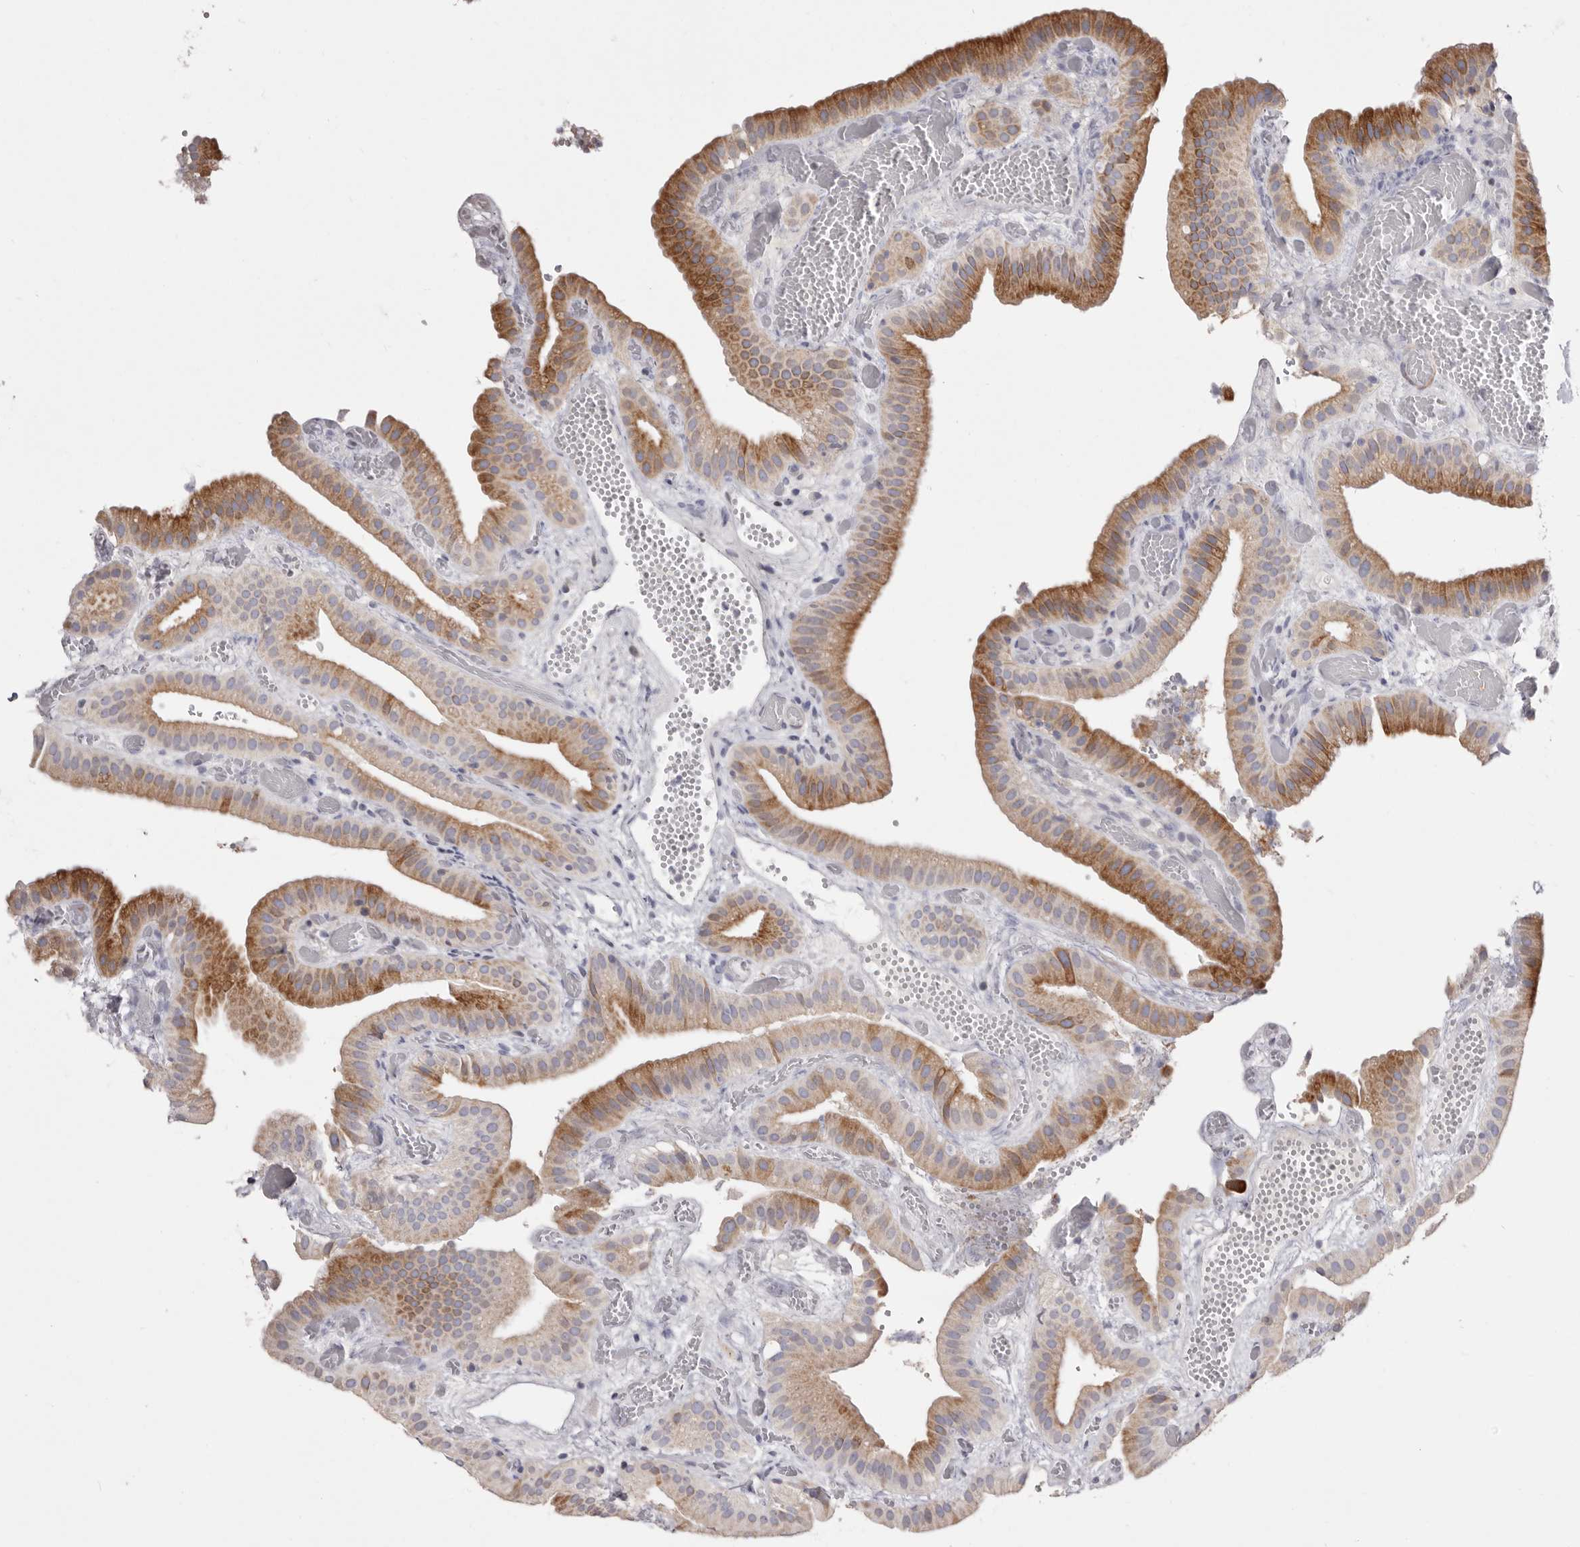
{"staining": {"intensity": "moderate", "quantity": ">75%", "location": "cytoplasmic/membranous"}, "tissue": "gallbladder", "cell_type": "Glandular cells", "image_type": "normal", "snomed": [{"axis": "morphology", "description": "Normal tissue, NOS"}, {"axis": "topography", "description": "Gallbladder"}], "caption": "The photomicrograph reveals a brown stain indicating the presence of a protein in the cytoplasmic/membranous of glandular cells in gallbladder.", "gene": "TIMM17B", "patient": {"sex": "female", "age": 64}}